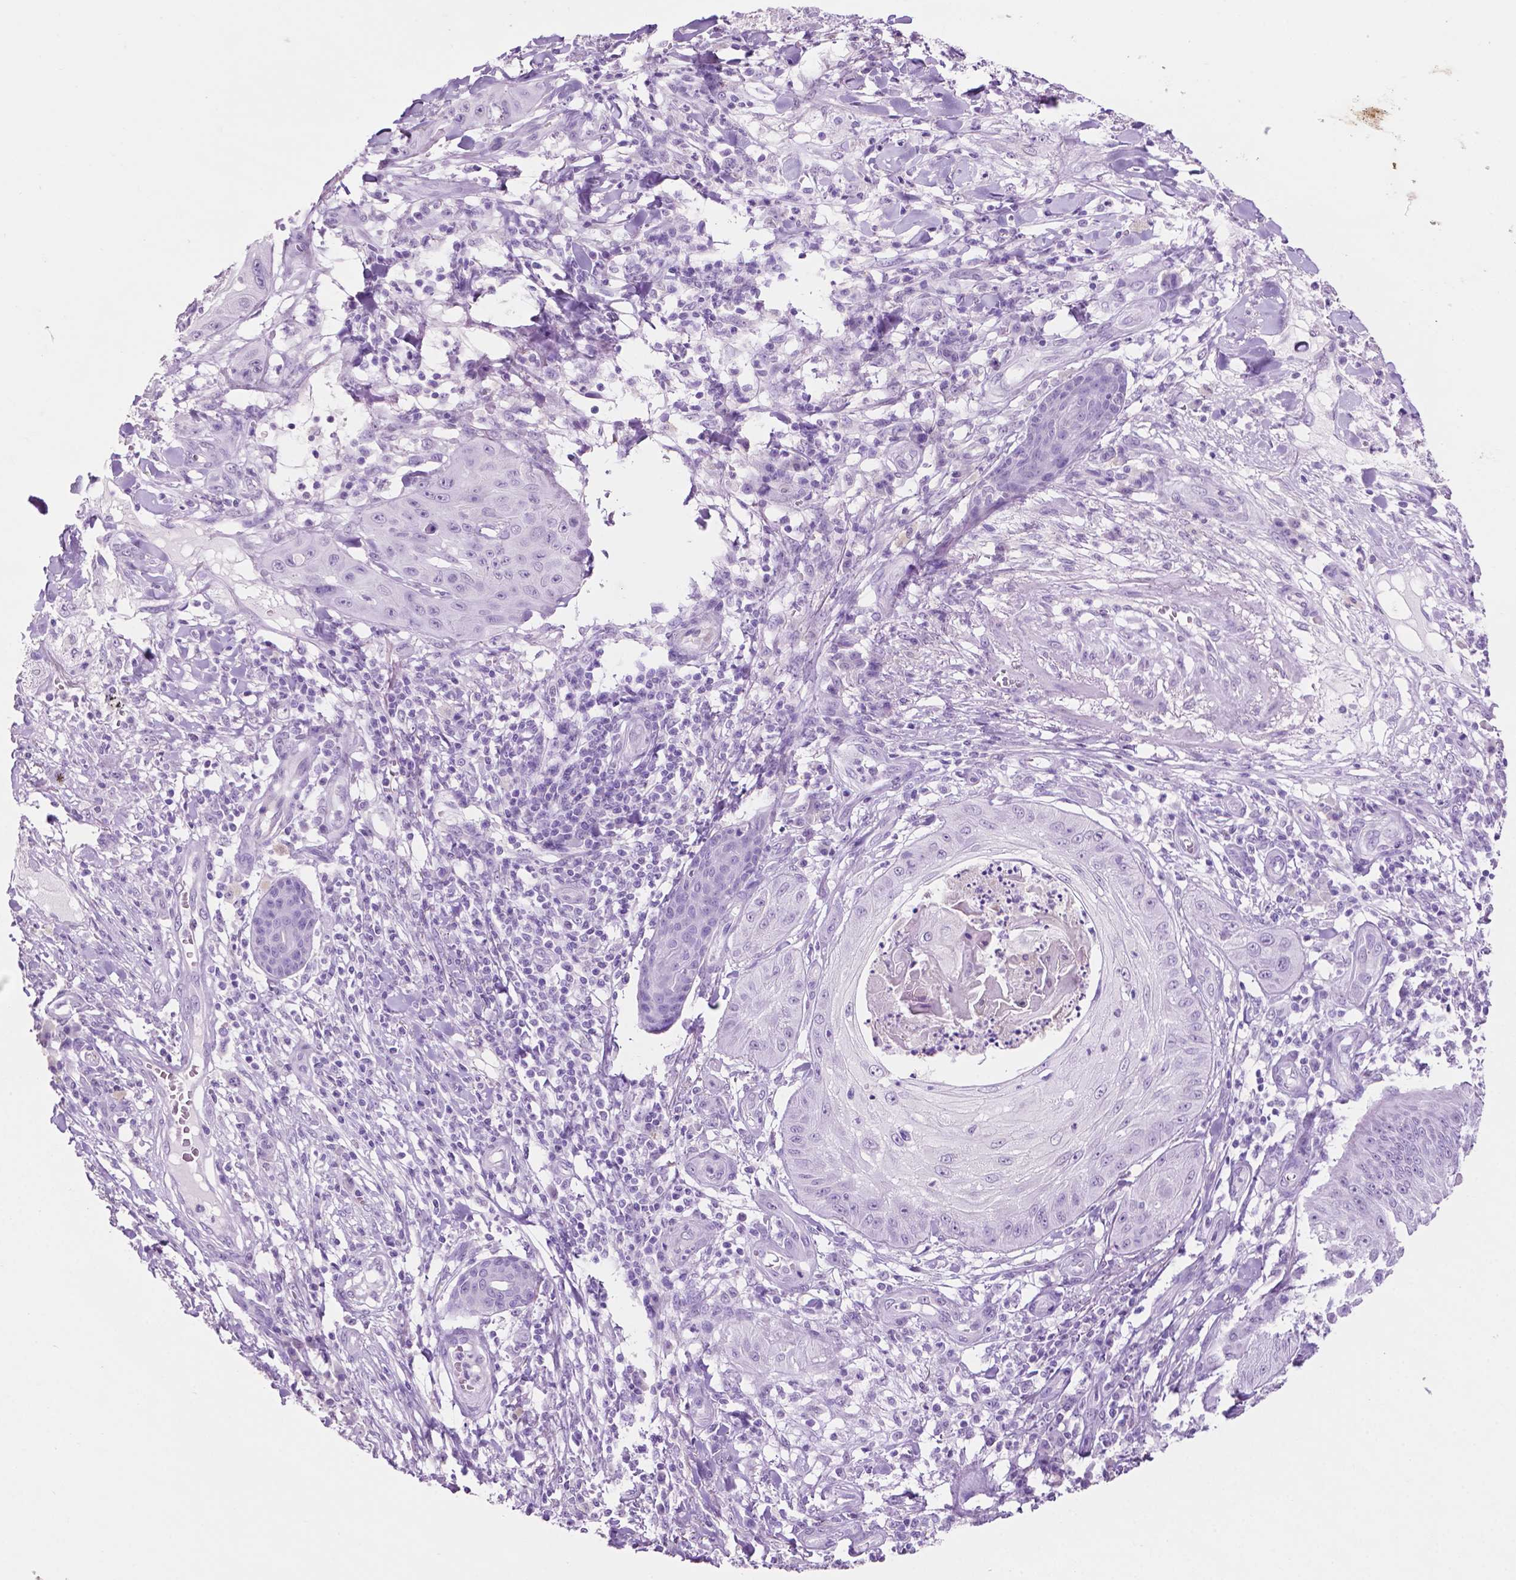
{"staining": {"intensity": "negative", "quantity": "none", "location": "none"}, "tissue": "skin cancer", "cell_type": "Tumor cells", "image_type": "cancer", "snomed": [{"axis": "morphology", "description": "Squamous cell carcinoma, NOS"}, {"axis": "topography", "description": "Skin"}], "caption": "Skin cancer stained for a protein using IHC reveals no staining tumor cells.", "gene": "PHGR1", "patient": {"sex": "male", "age": 70}}